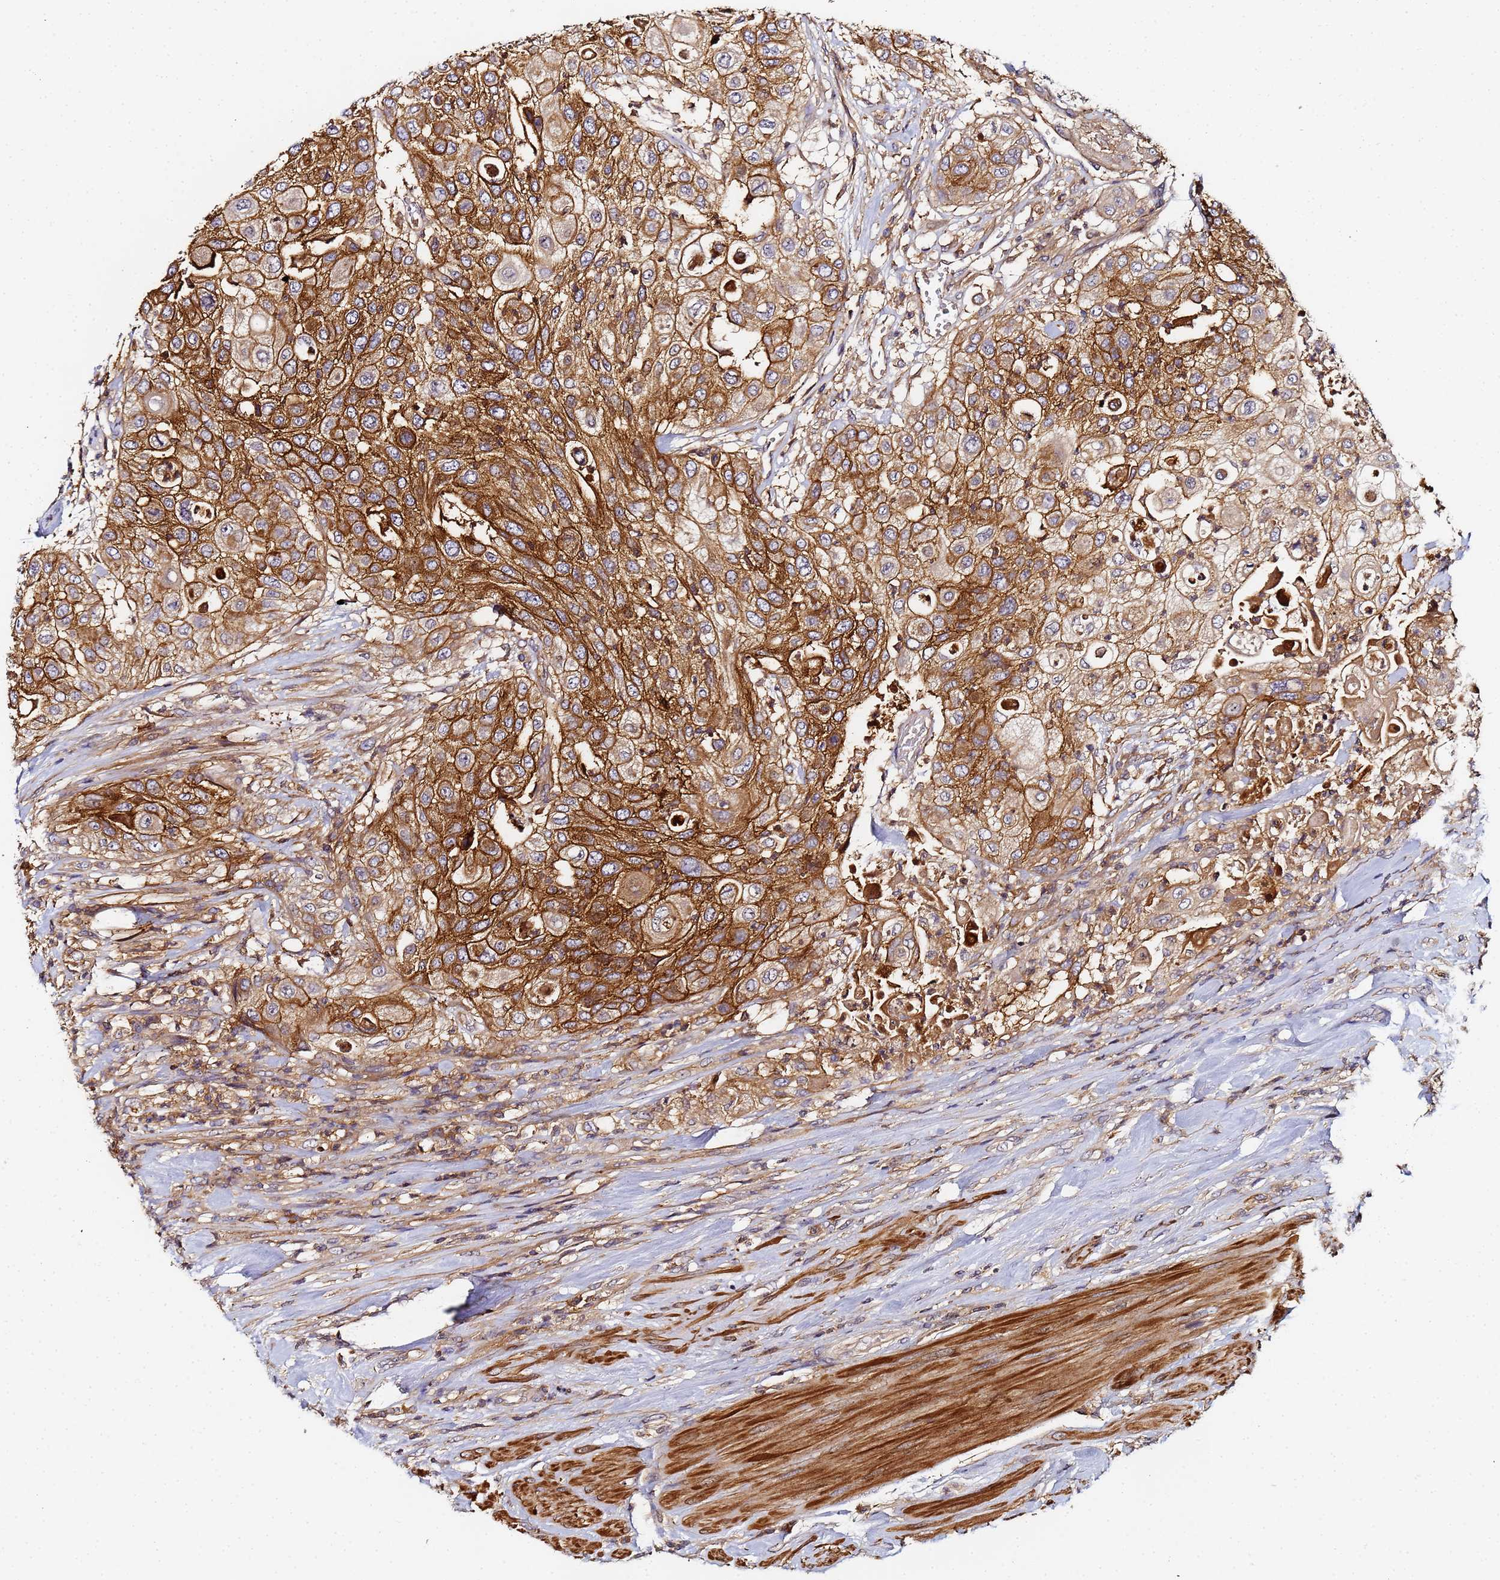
{"staining": {"intensity": "moderate", "quantity": ">75%", "location": "cytoplasmic/membranous"}, "tissue": "urothelial cancer", "cell_type": "Tumor cells", "image_type": "cancer", "snomed": [{"axis": "morphology", "description": "Urothelial carcinoma, High grade"}, {"axis": "topography", "description": "Urinary bladder"}], "caption": "There is medium levels of moderate cytoplasmic/membranous expression in tumor cells of high-grade urothelial carcinoma, as demonstrated by immunohistochemical staining (brown color).", "gene": "LRRC69", "patient": {"sex": "female", "age": 79}}